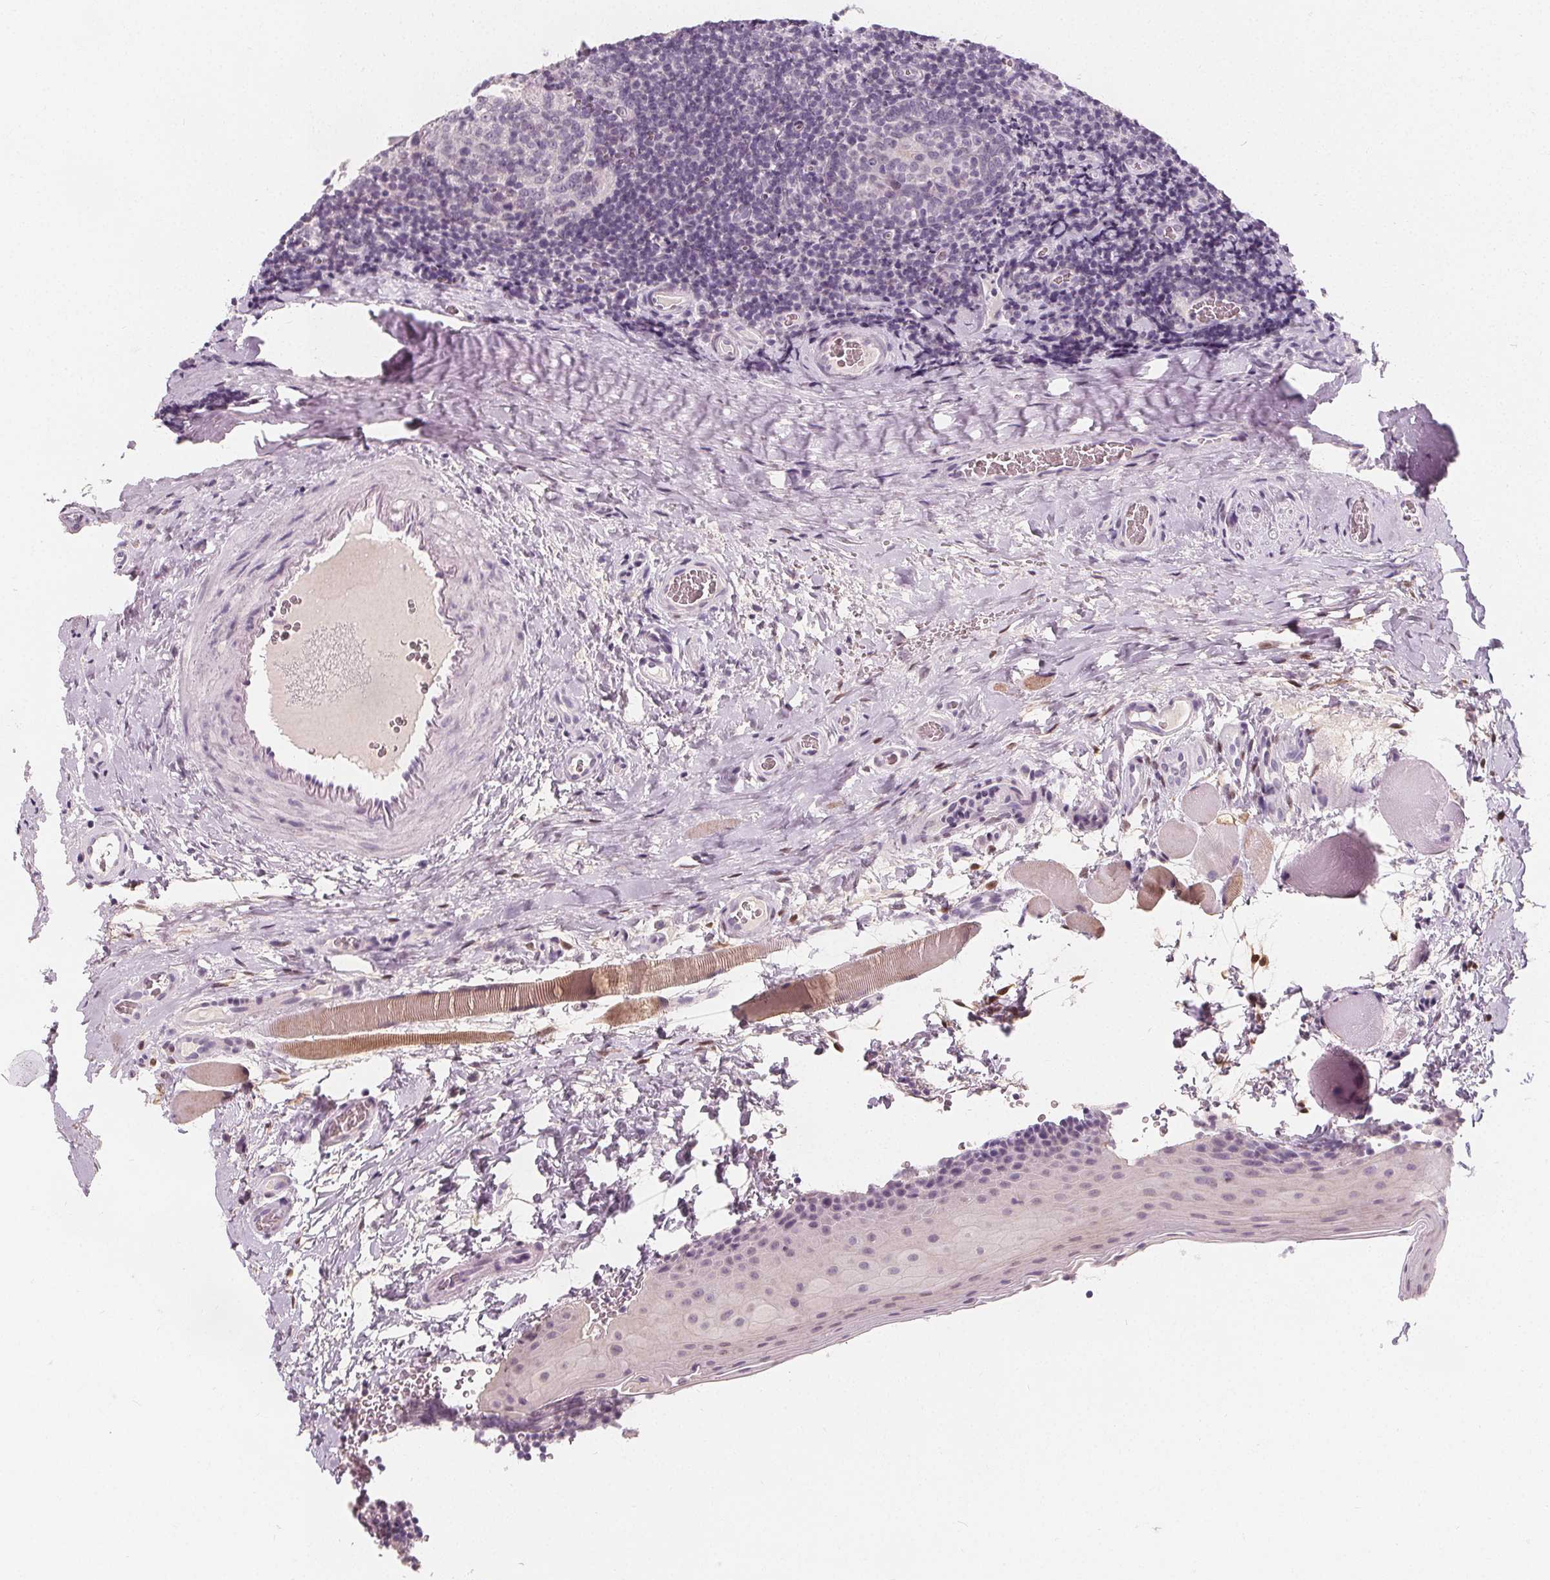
{"staining": {"intensity": "negative", "quantity": "none", "location": "none"}, "tissue": "tonsil", "cell_type": "Germinal center cells", "image_type": "normal", "snomed": [{"axis": "morphology", "description": "Normal tissue, NOS"}, {"axis": "morphology", "description": "Inflammation, NOS"}, {"axis": "topography", "description": "Tonsil"}], "caption": "Germinal center cells show no significant expression in unremarkable tonsil. The staining was performed using DAB (3,3'-diaminobenzidine) to visualize the protein expression in brown, while the nuclei were stained in blue with hematoxylin (Magnification: 20x).", "gene": "DBX2", "patient": {"sex": "female", "age": 31}}